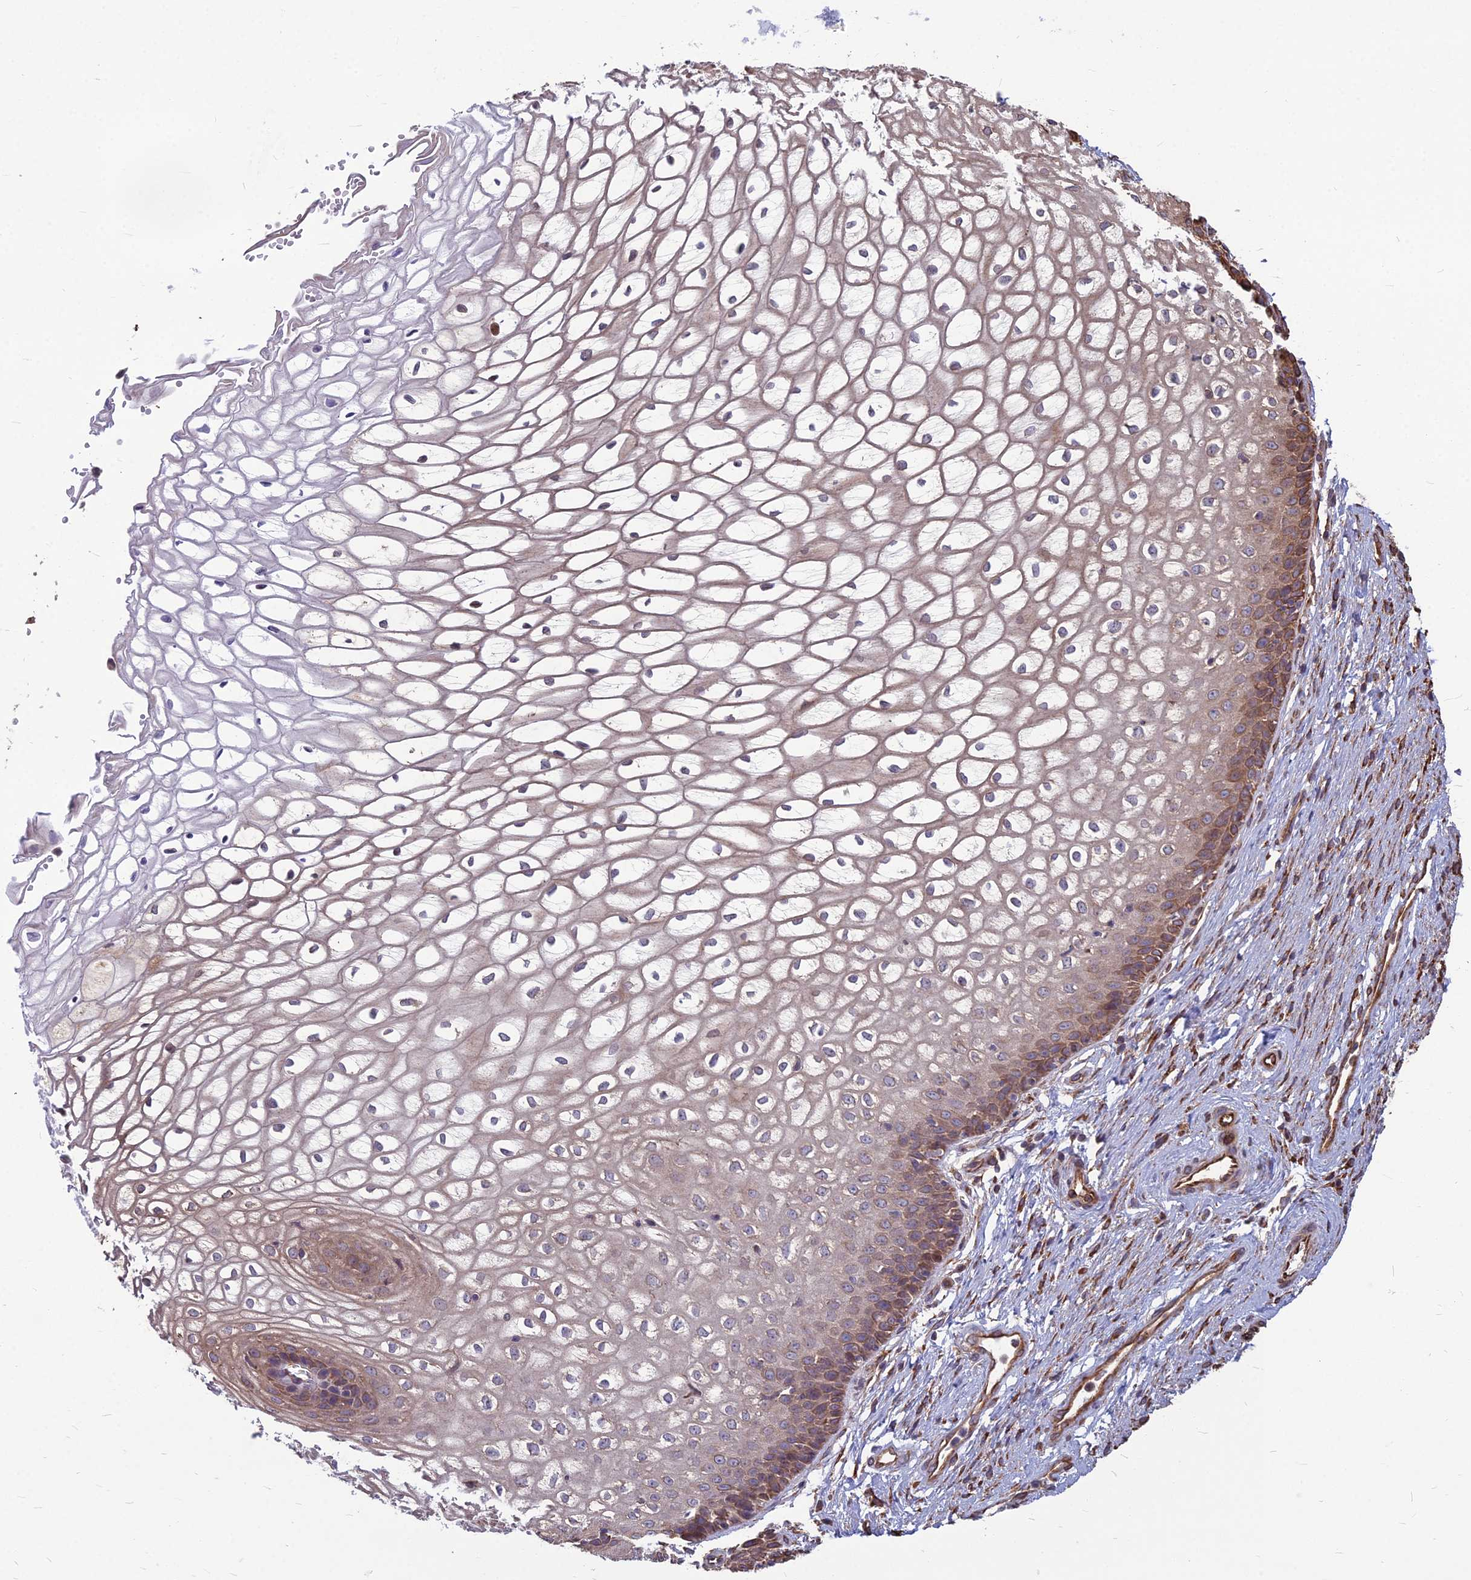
{"staining": {"intensity": "moderate", "quantity": "25%-75%", "location": "cytoplasmic/membranous"}, "tissue": "vagina", "cell_type": "Squamous epithelial cells", "image_type": "normal", "snomed": [{"axis": "morphology", "description": "Normal tissue, NOS"}, {"axis": "topography", "description": "Vagina"}], "caption": "Immunohistochemistry (IHC) histopathology image of unremarkable vagina: vagina stained using IHC demonstrates medium levels of moderate protein expression localized specifically in the cytoplasmic/membranous of squamous epithelial cells, appearing as a cytoplasmic/membranous brown color.", "gene": "LSM6", "patient": {"sex": "female", "age": 34}}